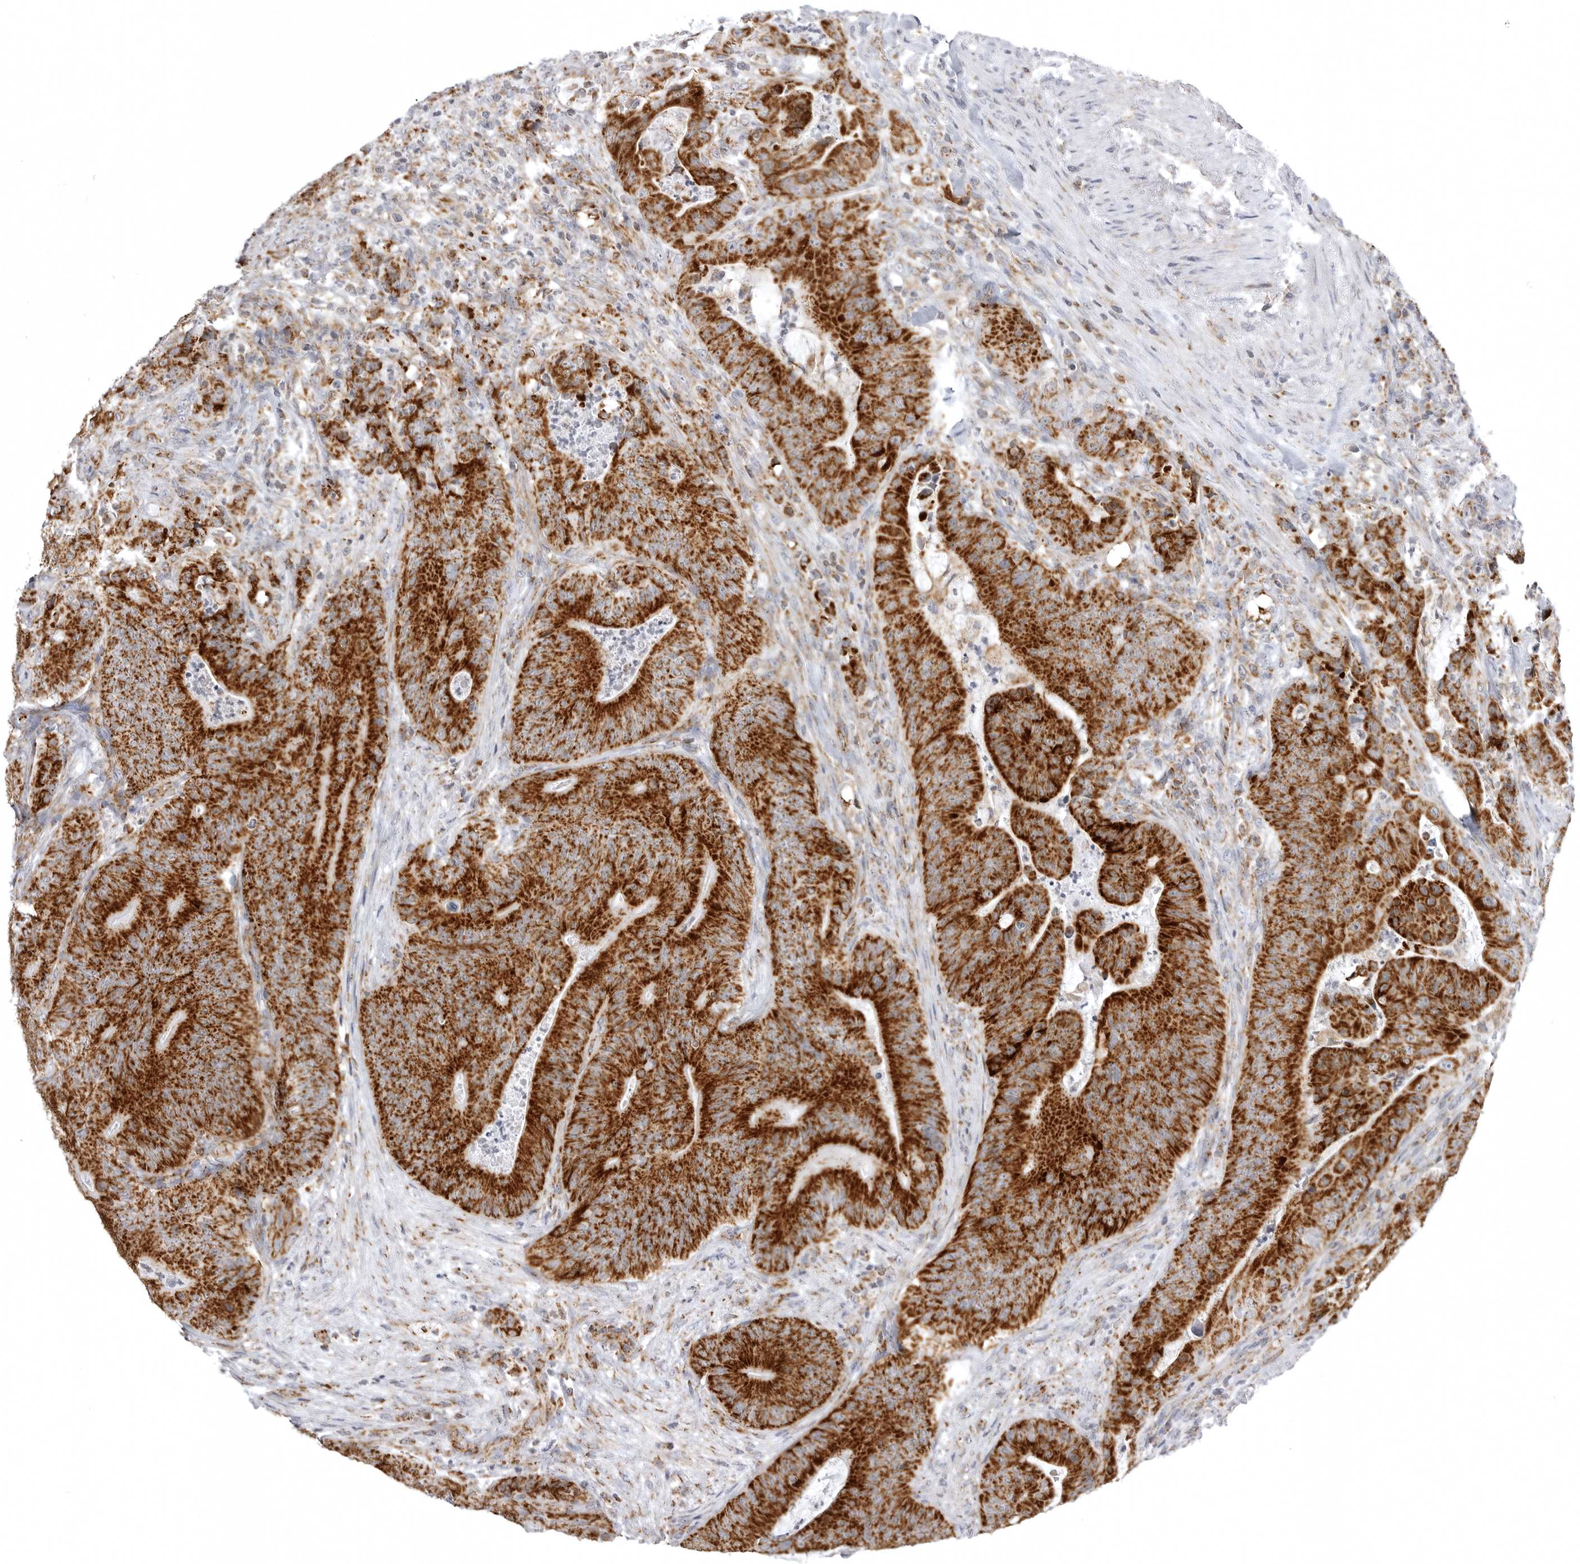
{"staining": {"intensity": "strong", "quantity": ">75%", "location": "cytoplasmic/membranous"}, "tissue": "colorectal cancer", "cell_type": "Tumor cells", "image_type": "cancer", "snomed": [{"axis": "morphology", "description": "Normal tissue, NOS"}, {"axis": "topography", "description": "Colon"}], "caption": "Brown immunohistochemical staining in colorectal cancer displays strong cytoplasmic/membranous positivity in about >75% of tumor cells. (Stains: DAB in brown, nuclei in blue, Microscopy: brightfield microscopy at high magnification).", "gene": "TUFM", "patient": {"sex": "female", "age": 82}}